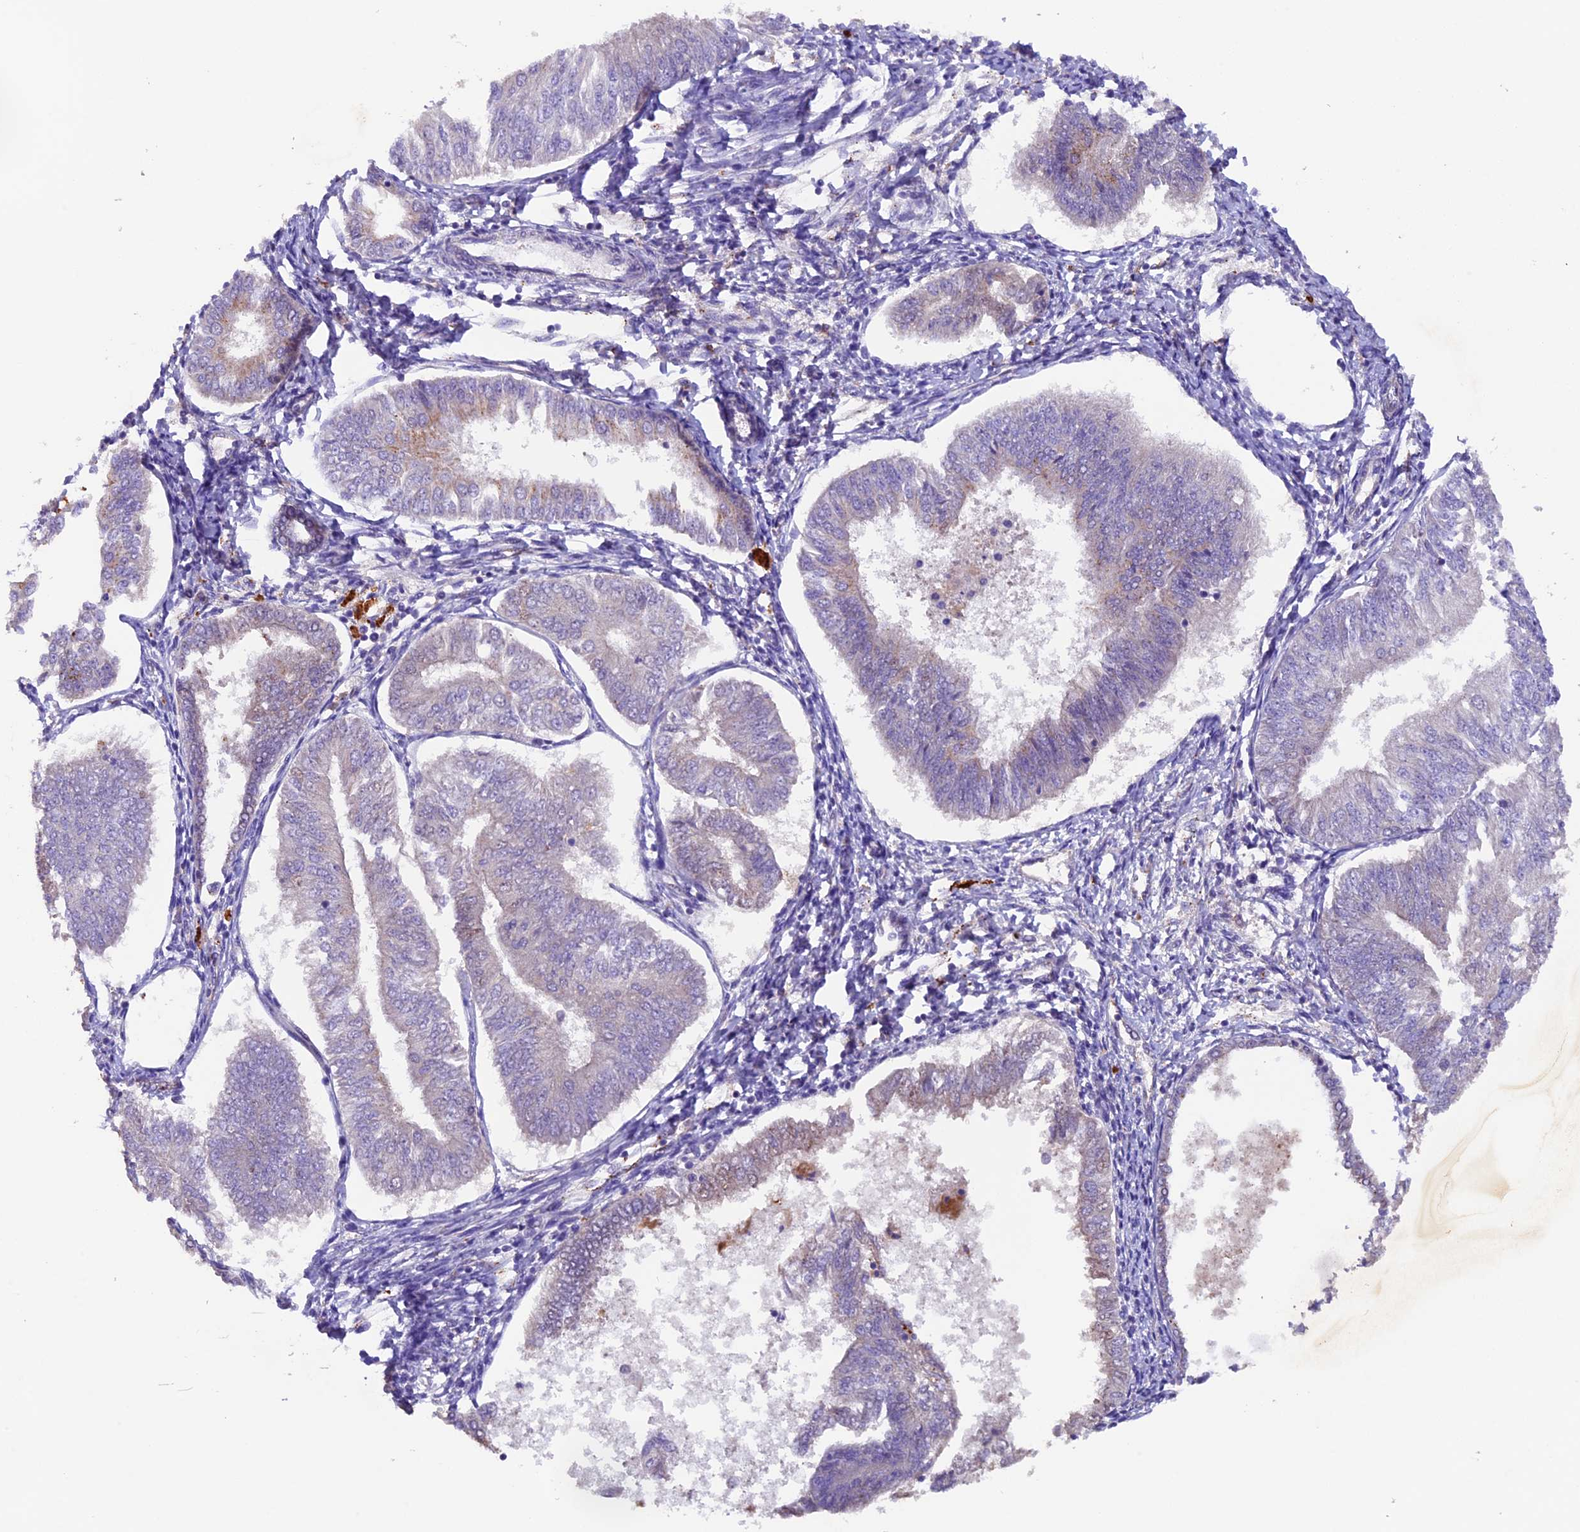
{"staining": {"intensity": "negative", "quantity": "none", "location": "none"}, "tissue": "endometrial cancer", "cell_type": "Tumor cells", "image_type": "cancer", "snomed": [{"axis": "morphology", "description": "Adenocarcinoma, NOS"}, {"axis": "topography", "description": "Endometrium"}], "caption": "Tumor cells are negative for protein expression in human endometrial cancer.", "gene": "NCK2", "patient": {"sex": "female", "age": 58}}